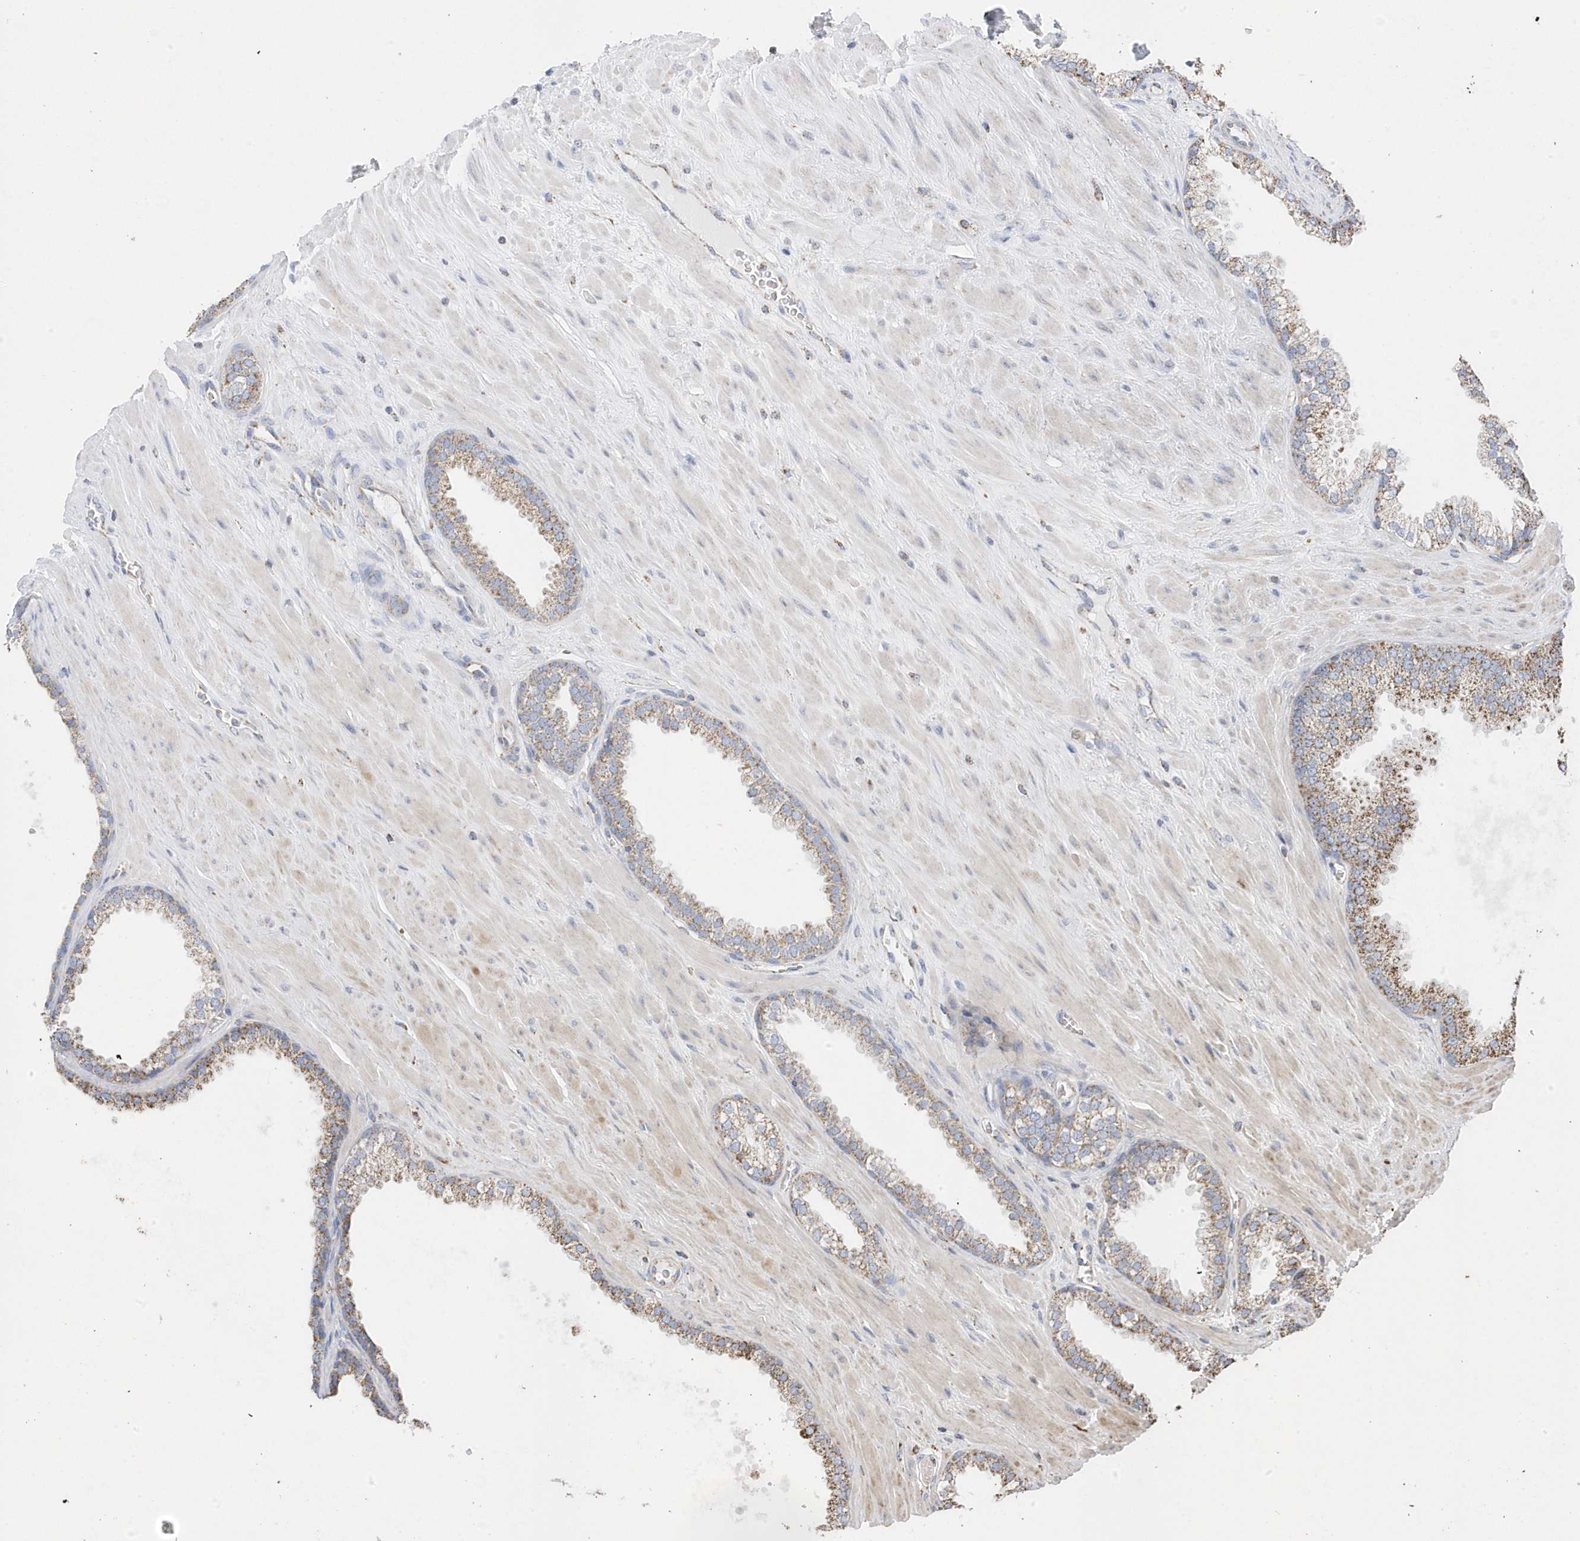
{"staining": {"intensity": "moderate", "quantity": ">75%", "location": "cytoplasmic/membranous"}, "tissue": "prostate cancer", "cell_type": "Tumor cells", "image_type": "cancer", "snomed": [{"axis": "morphology", "description": "Adenocarcinoma, Low grade"}, {"axis": "topography", "description": "Prostate"}], "caption": "Tumor cells show medium levels of moderate cytoplasmic/membranous expression in about >75% of cells in human prostate cancer.", "gene": "GTPBP8", "patient": {"sex": "male", "age": 62}}